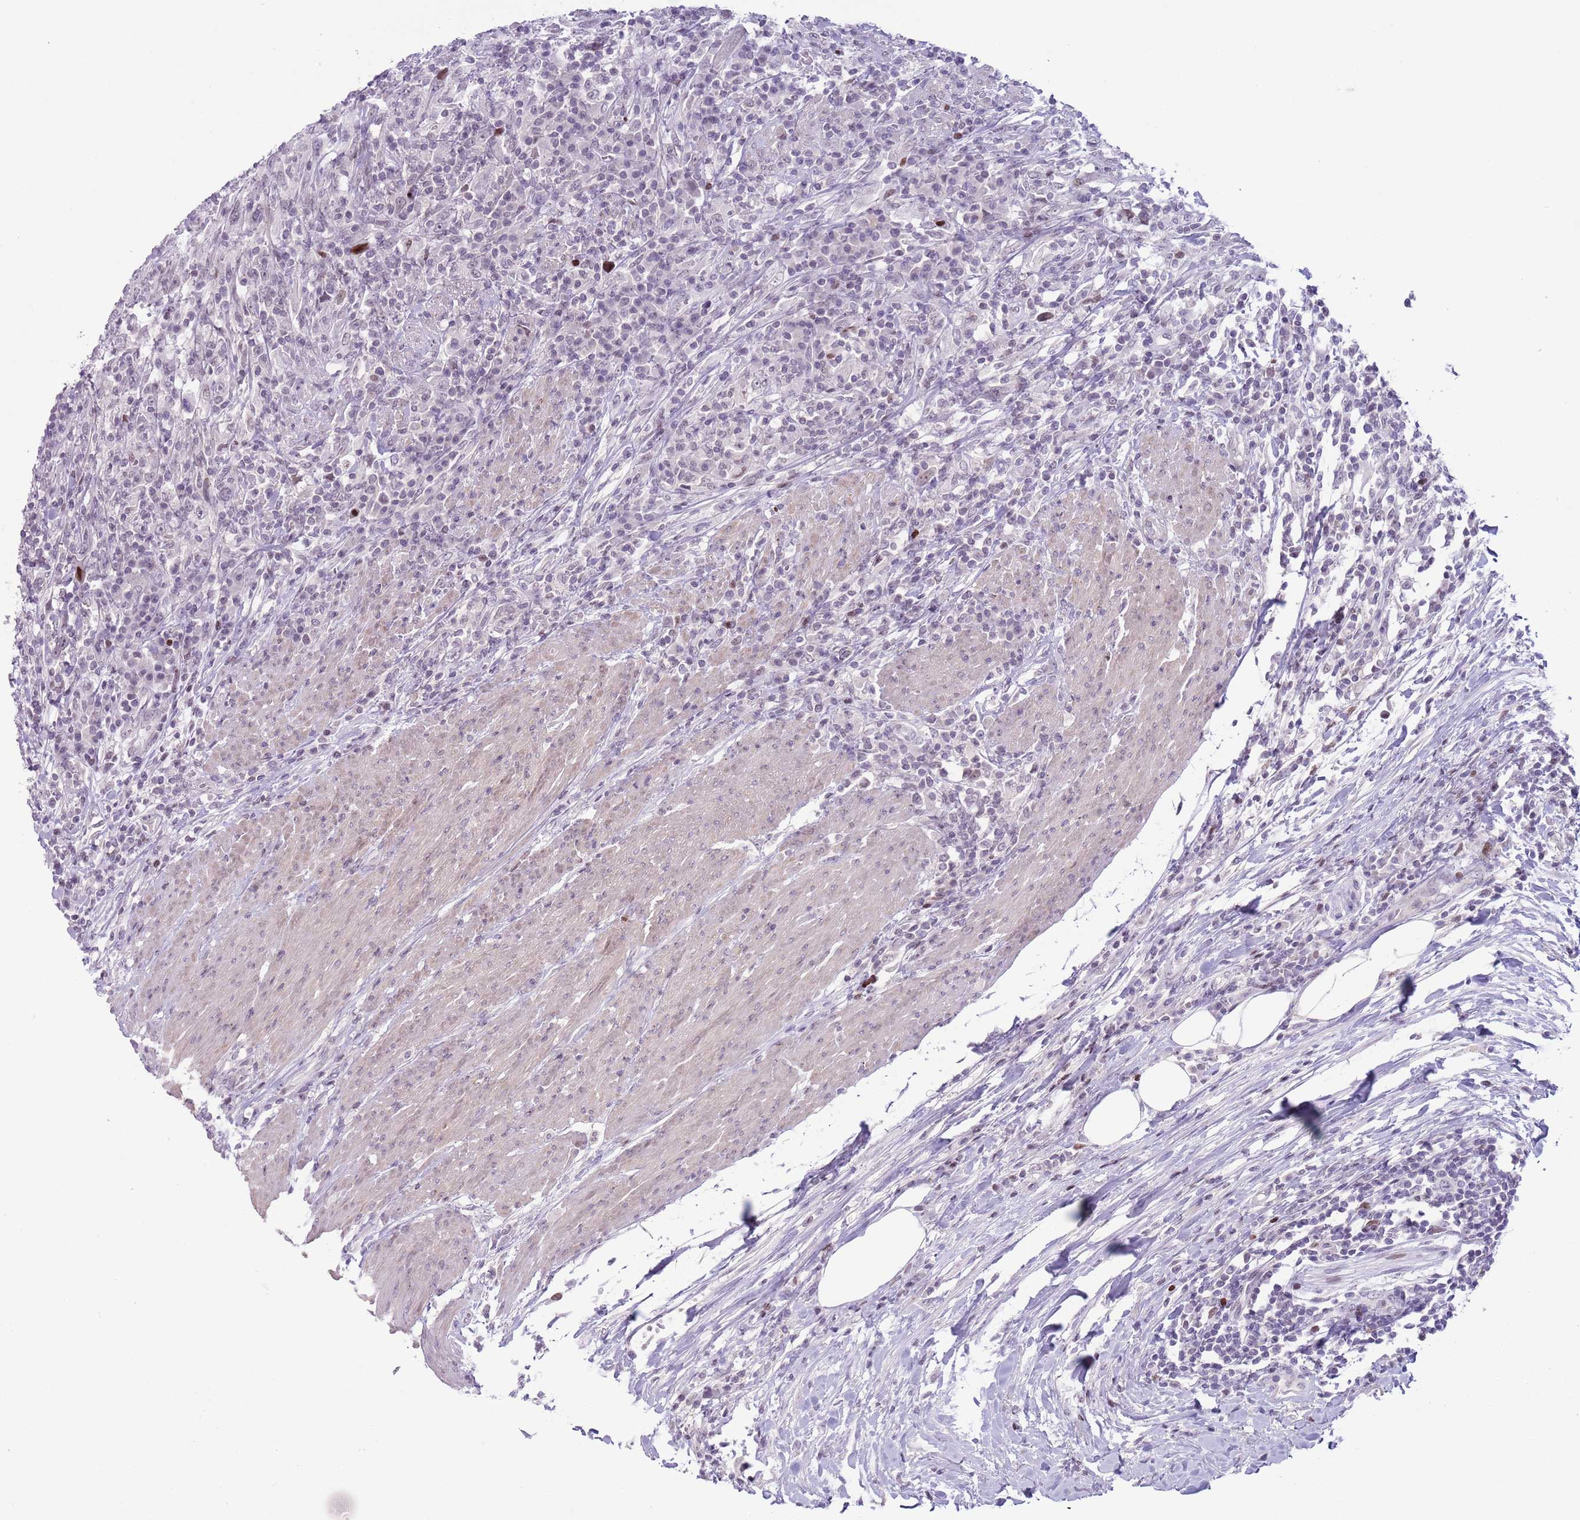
{"staining": {"intensity": "negative", "quantity": "none", "location": "none"}, "tissue": "urothelial cancer", "cell_type": "Tumor cells", "image_type": "cancer", "snomed": [{"axis": "morphology", "description": "Urothelial carcinoma, High grade"}, {"axis": "topography", "description": "Urinary bladder"}], "caption": "This is an immunohistochemistry image of urothelial carcinoma (high-grade). There is no expression in tumor cells.", "gene": "MFSD10", "patient": {"sex": "male", "age": 61}}